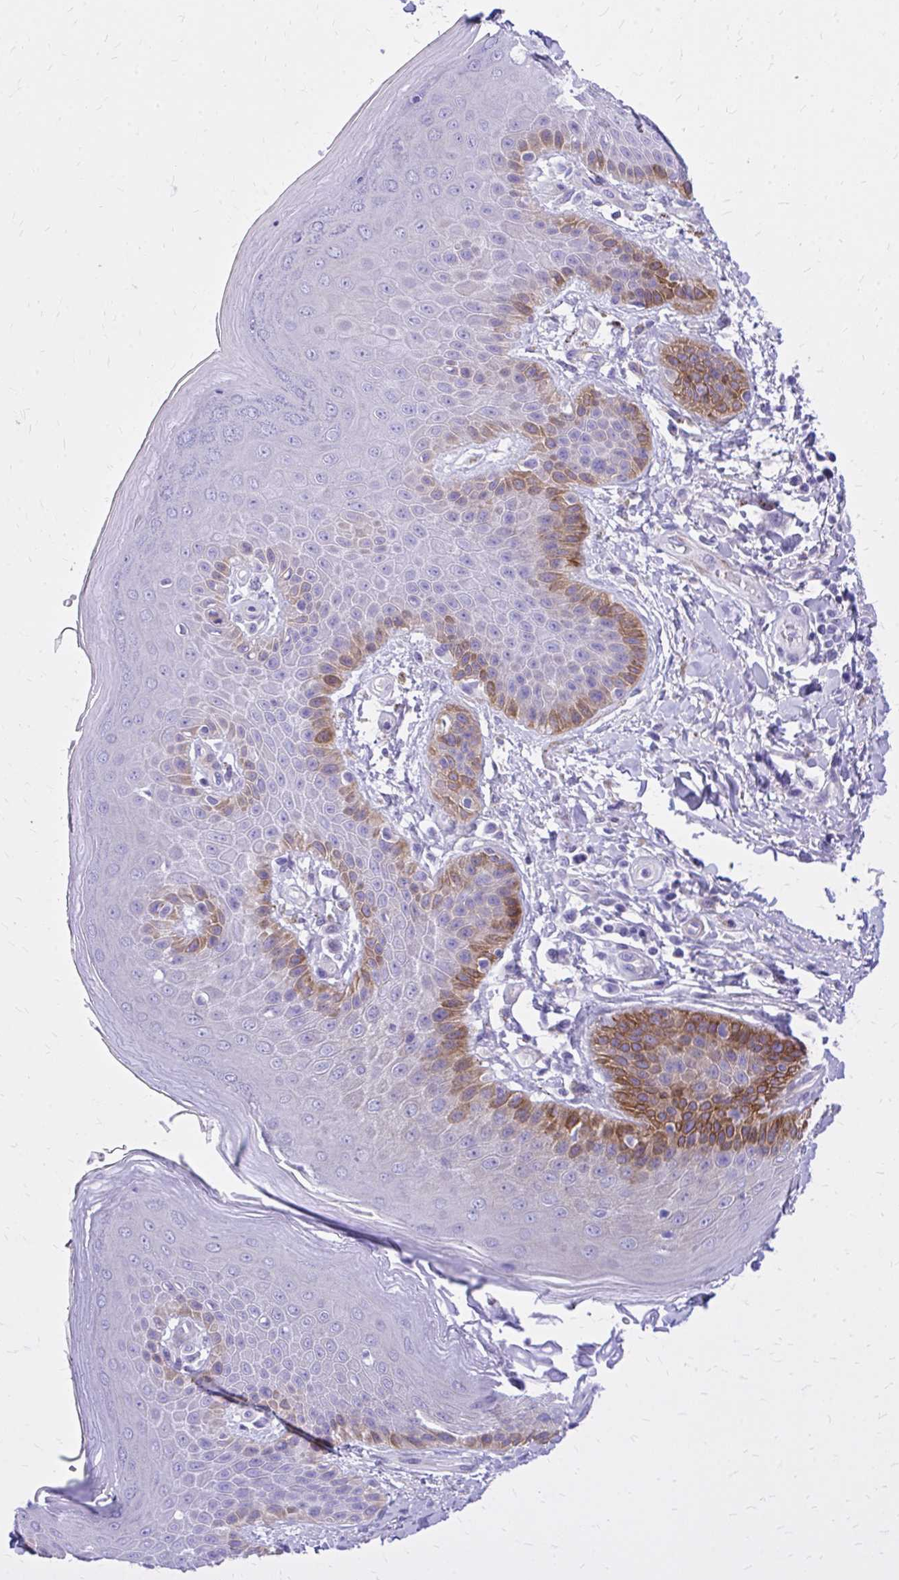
{"staining": {"intensity": "moderate", "quantity": "25%-75%", "location": "cytoplasmic/membranous"}, "tissue": "skin", "cell_type": "Epidermal cells", "image_type": "normal", "snomed": [{"axis": "morphology", "description": "Normal tissue, NOS"}, {"axis": "topography", "description": "Peripheral nerve tissue"}], "caption": "Epidermal cells display moderate cytoplasmic/membranous staining in approximately 25%-75% of cells in unremarkable skin. Nuclei are stained in blue.", "gene": "EPB41L1", "patient": {"sex": "male", "age": 51}}